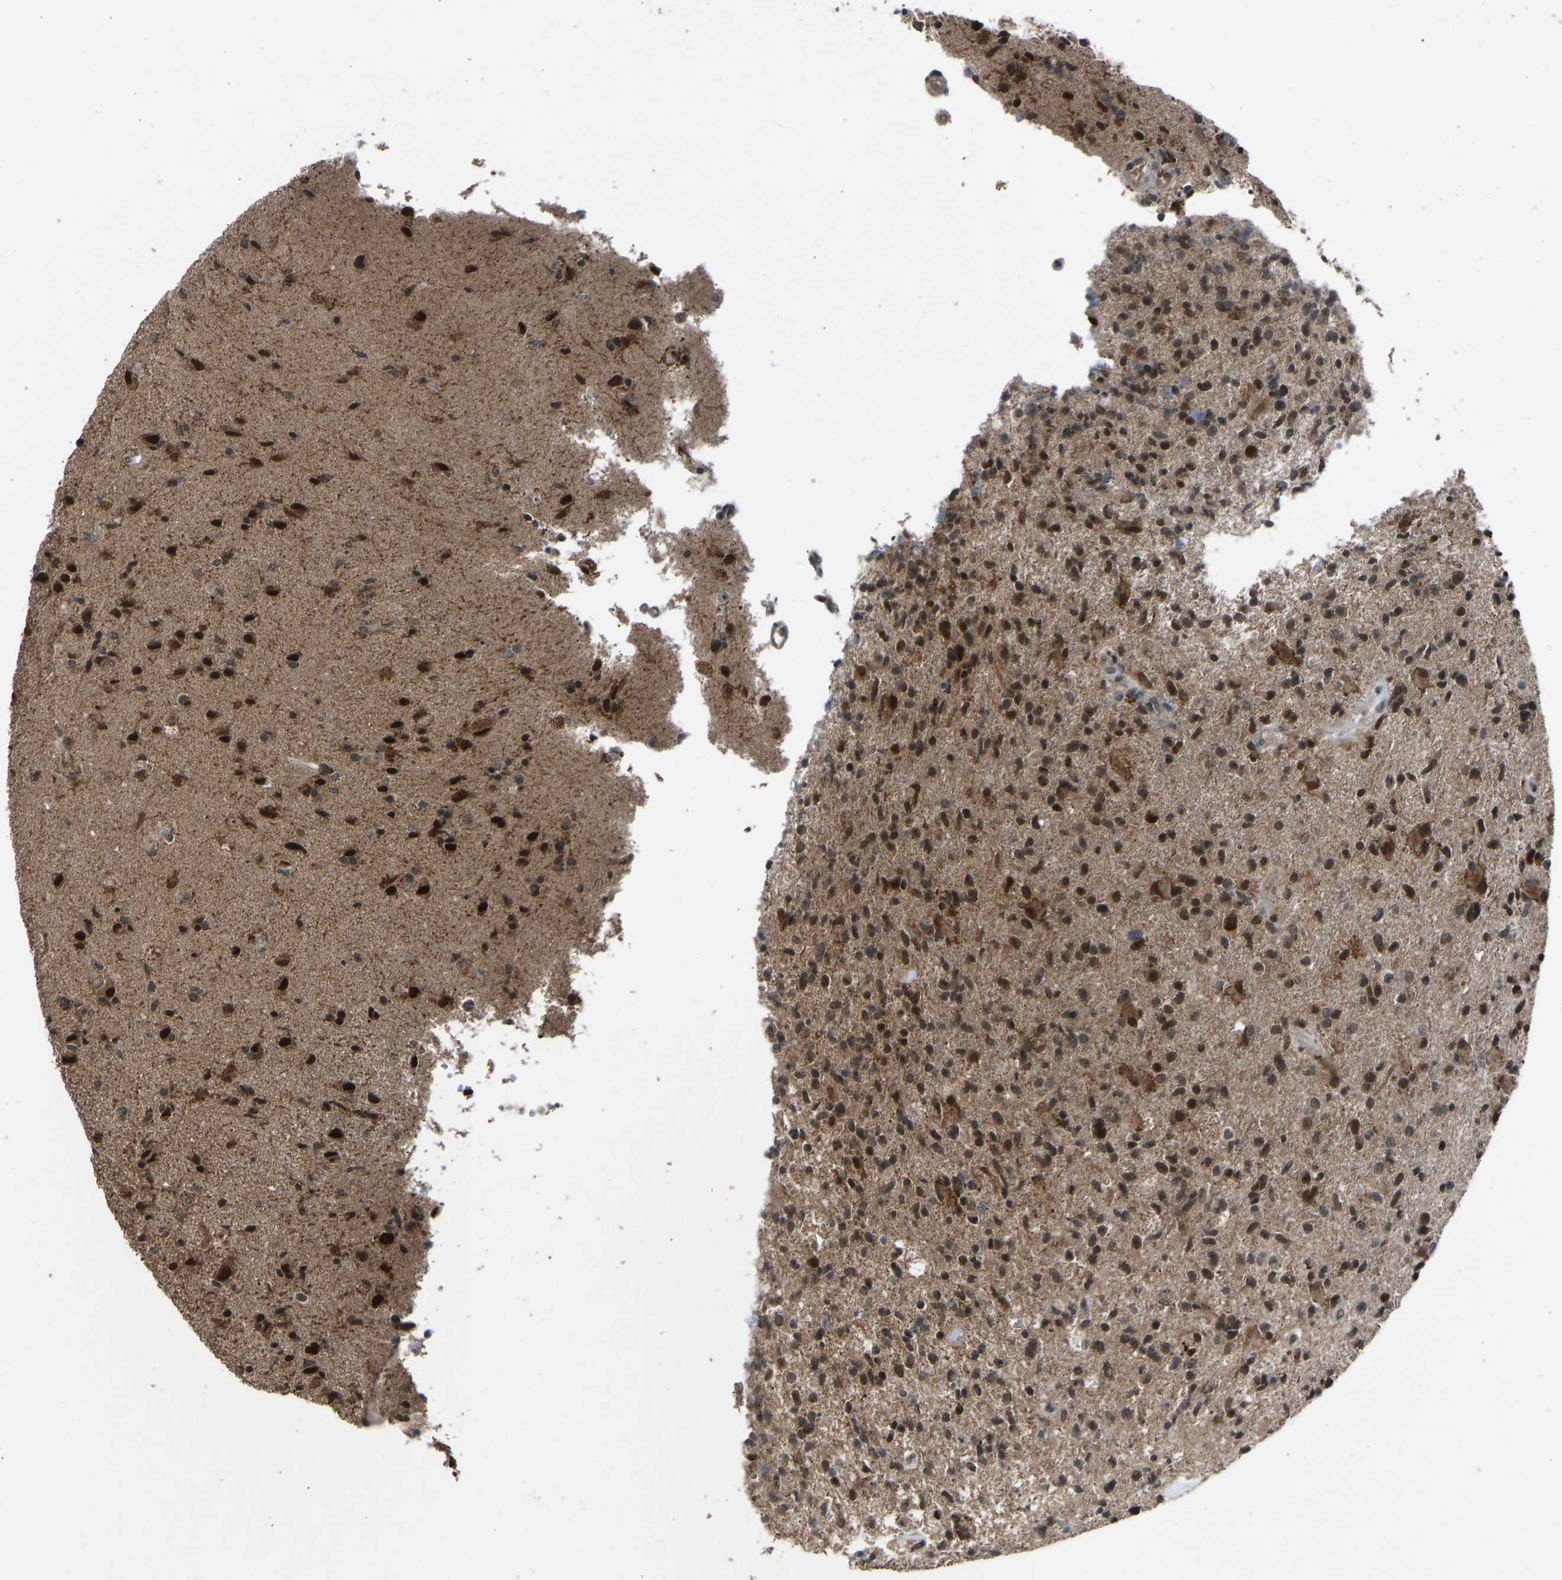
{"staining": {"intensity": "strong", "quantity": "25%-75%", "location": "cytoplasmic/membranous,nuclear"}, "tissue": "glioma", "cell_type": "Tumor cells", "image_type": "cancer", "snomed": [{"axis": "morphology", "description": "Glioma, malignant, High grade"}, {"axis": "topography", "description": "Brain"}], "caption": "Immunohistochemistry photomicrograph of neoplastic tissue: malignant glioma (high-grade) stained using immunohistochemistry (IHC) exhibits high levels of strong protein expression localized specifically in the cytoplasmic/membranous and nuclear of tumor cells, appearing as a cytoplasmic/membranous and nuclear brown color.", "gene": "SLC43A1", "patient": {"sex": "male", "age": 72}}